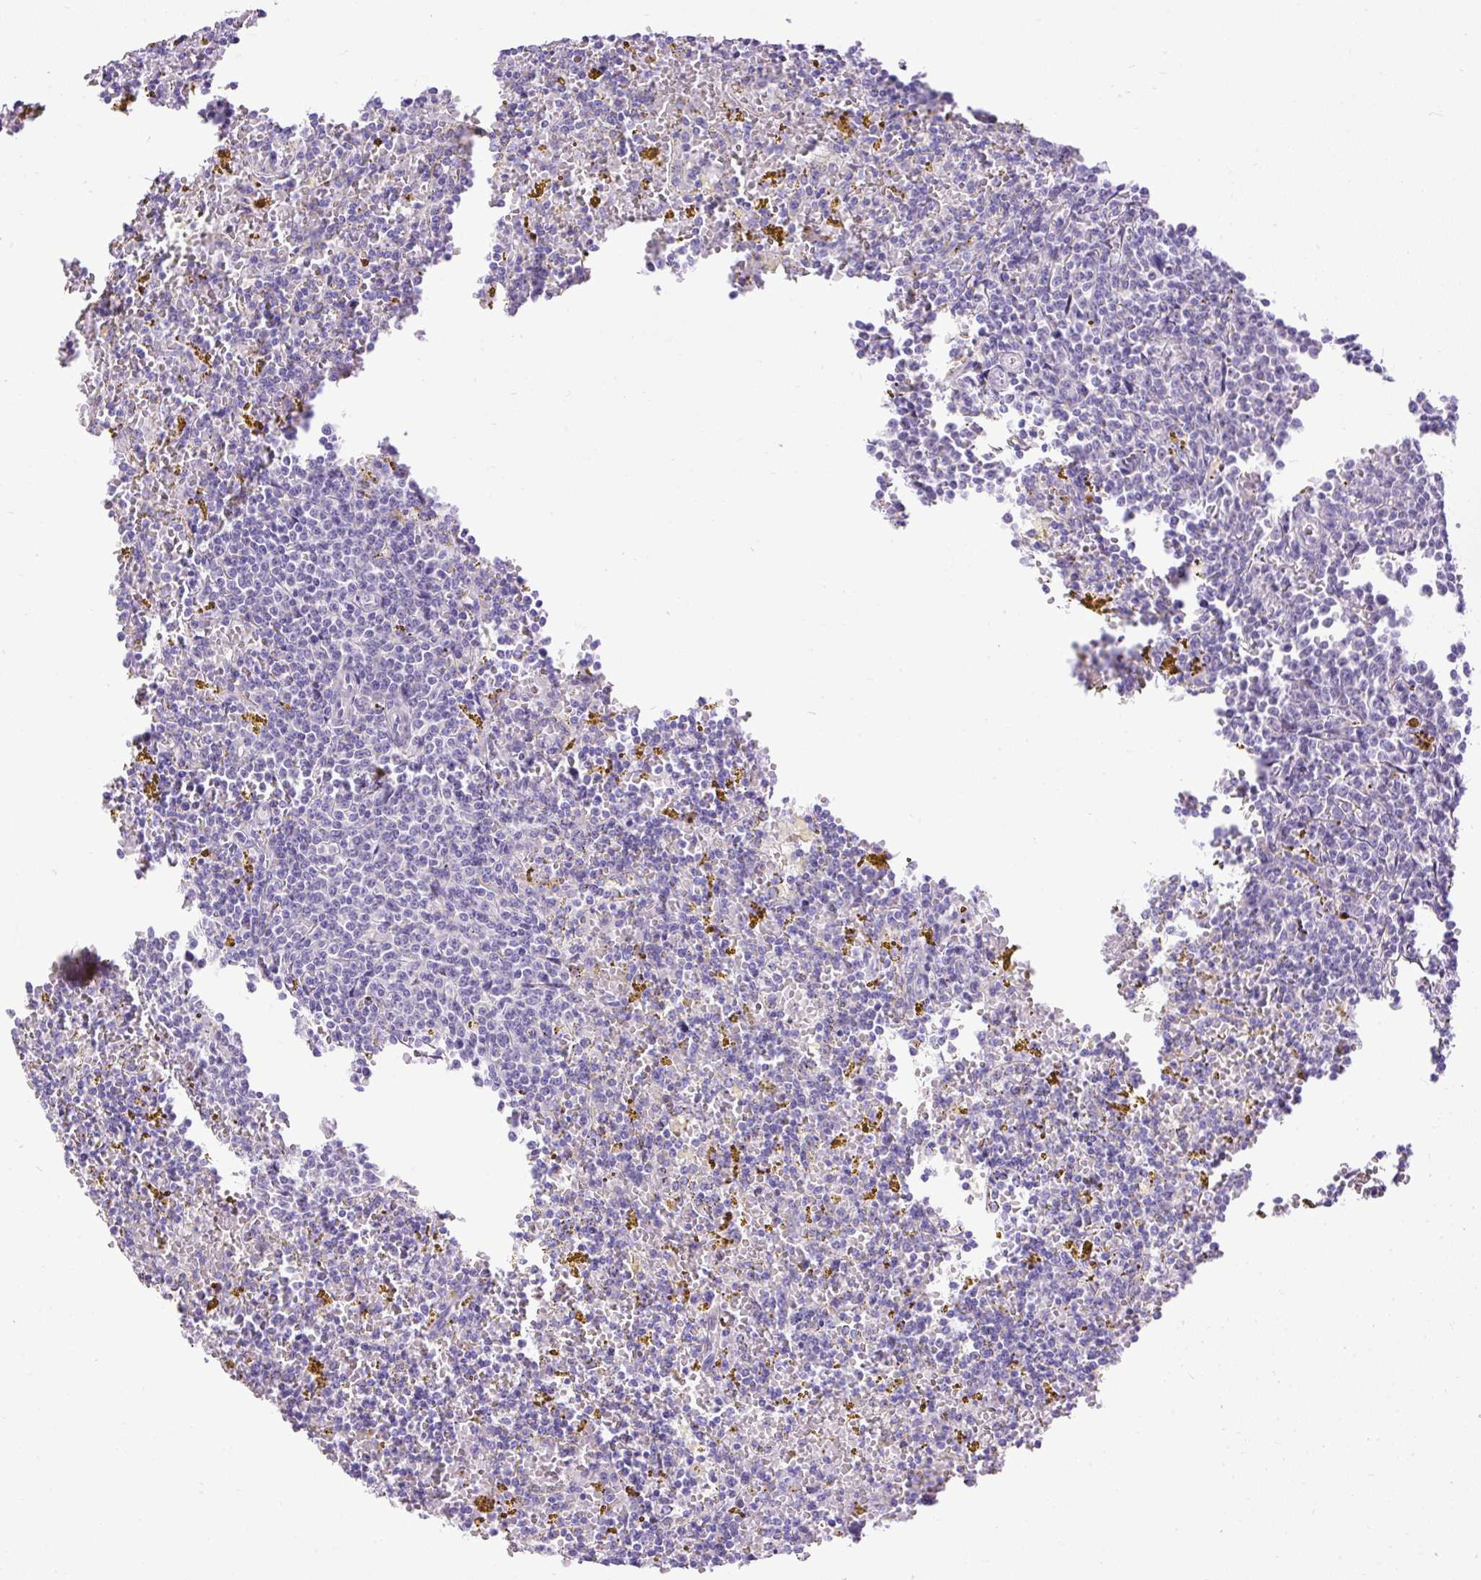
{"staining": {"intensity": "negative", "quantity": "none", "location": "none"}, "tissue": "lymphoma", "cell_type": "Tumor cells", "image_type": "cancer", "snomed": [{"axis": "morphology", "description": "Malignant lymphoma, non-Hodgkin's type, Low grade"}, {"axis": "topography", "description": "Spleen"}, {"axis": "topography", "description": "Lymph node"}], "caption": "Immunohistochemistry micrograph of human lymphoma stained for a protein (brown), which shows no positivity in tumor cells. (DAB (3,3'-diaminobenzidine) IHC, high magnification).", "gene": "SYBU", "patient": {"sex": "female", "age": 66}}